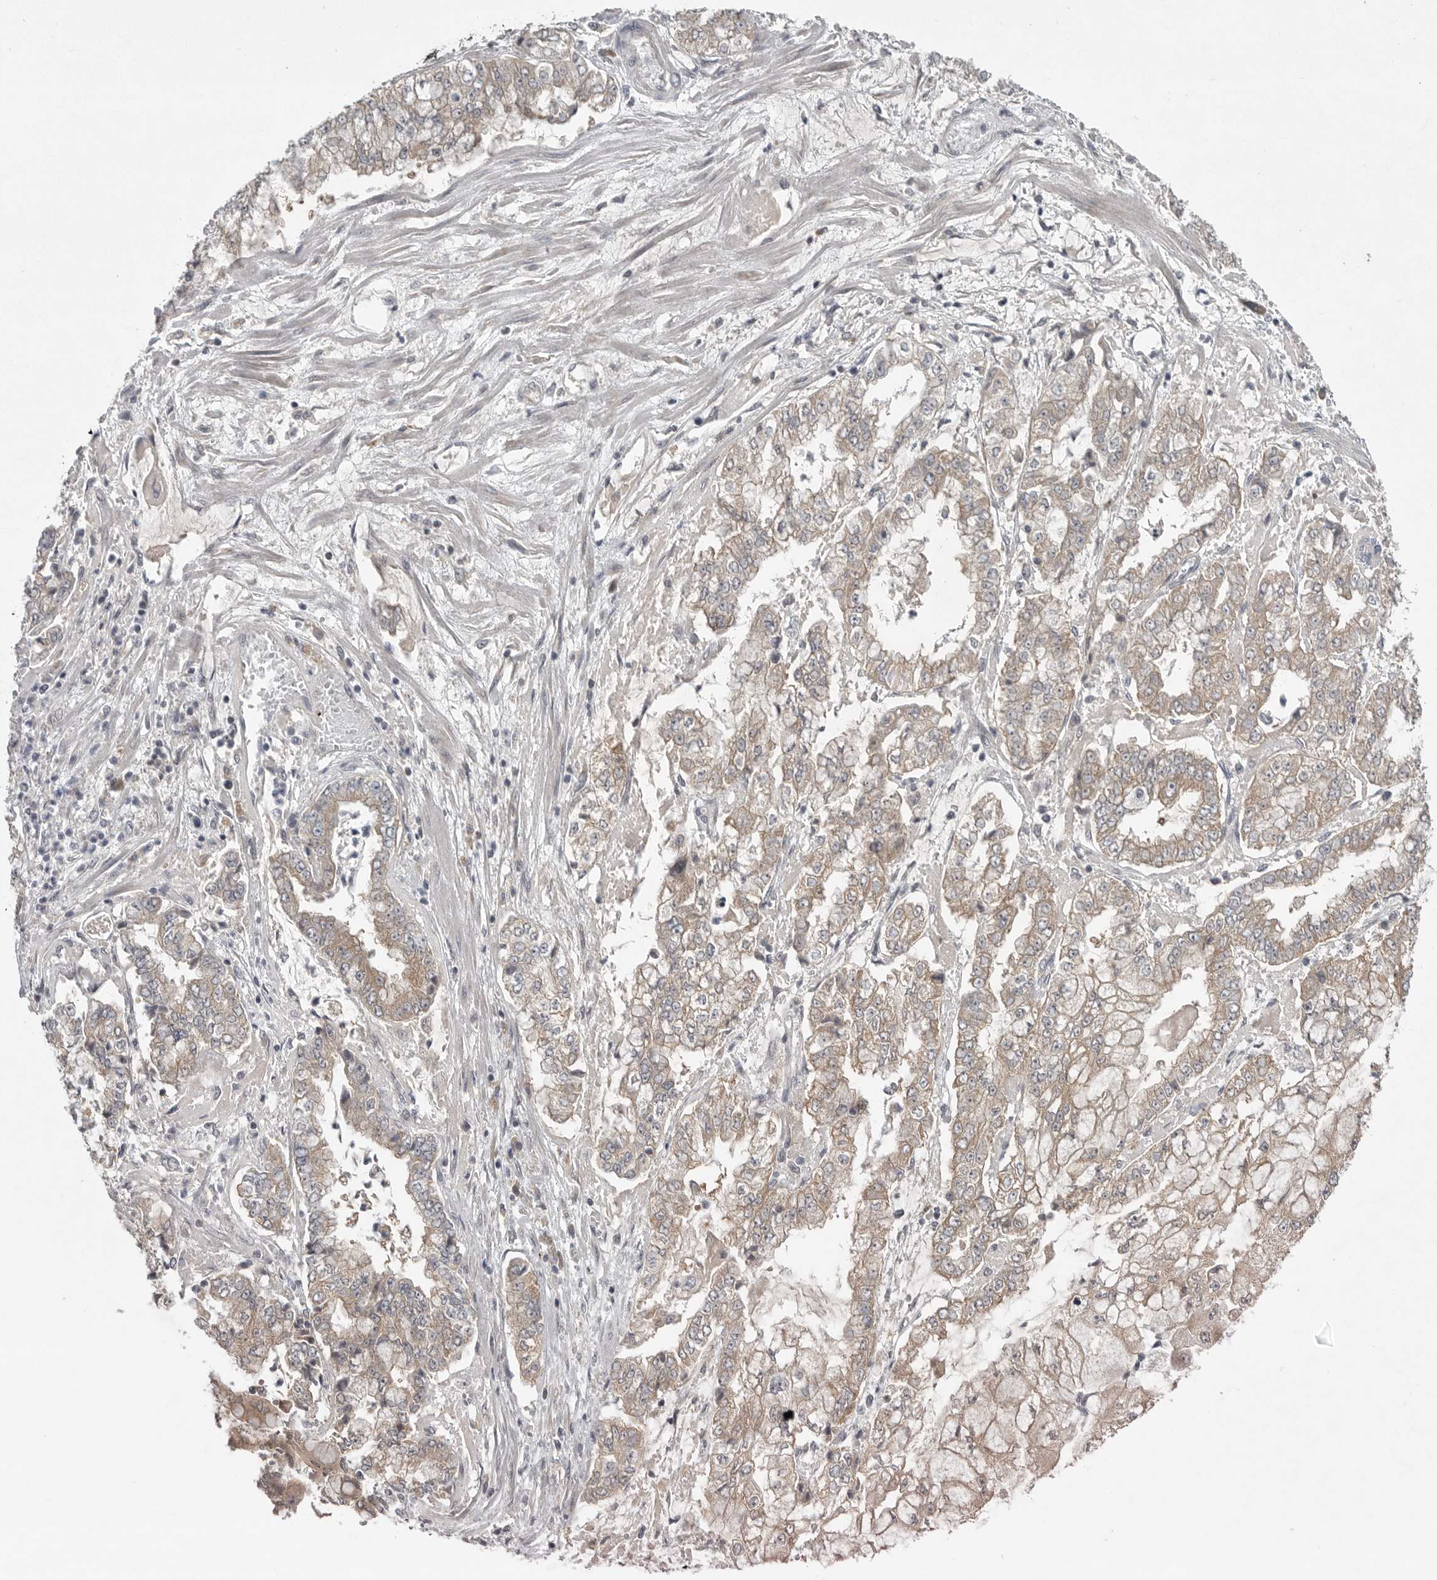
{"staining": {"intensity": "weak", "quantity": "25%-75%", "location": "cytoplasmic/membranous"}, "tissue": "stomach cancer", "cell_type": "Tumor cells", "image_type": "cancer", "snomed": [{"axis": "morphology", "description": "Adenocarcinoma, NOS"}, {"axis": "topography", "description": "Stomach"}], "caption": "Immunohistochemical staining of stomach cancer shows low levels of weak cytoplasmic/membranous positivity in approximately 25%-75% of tumor cells. Nuclei are stained in blue.", "gene": "PHF13", "patient": {"sex": "male", "age": 76}}